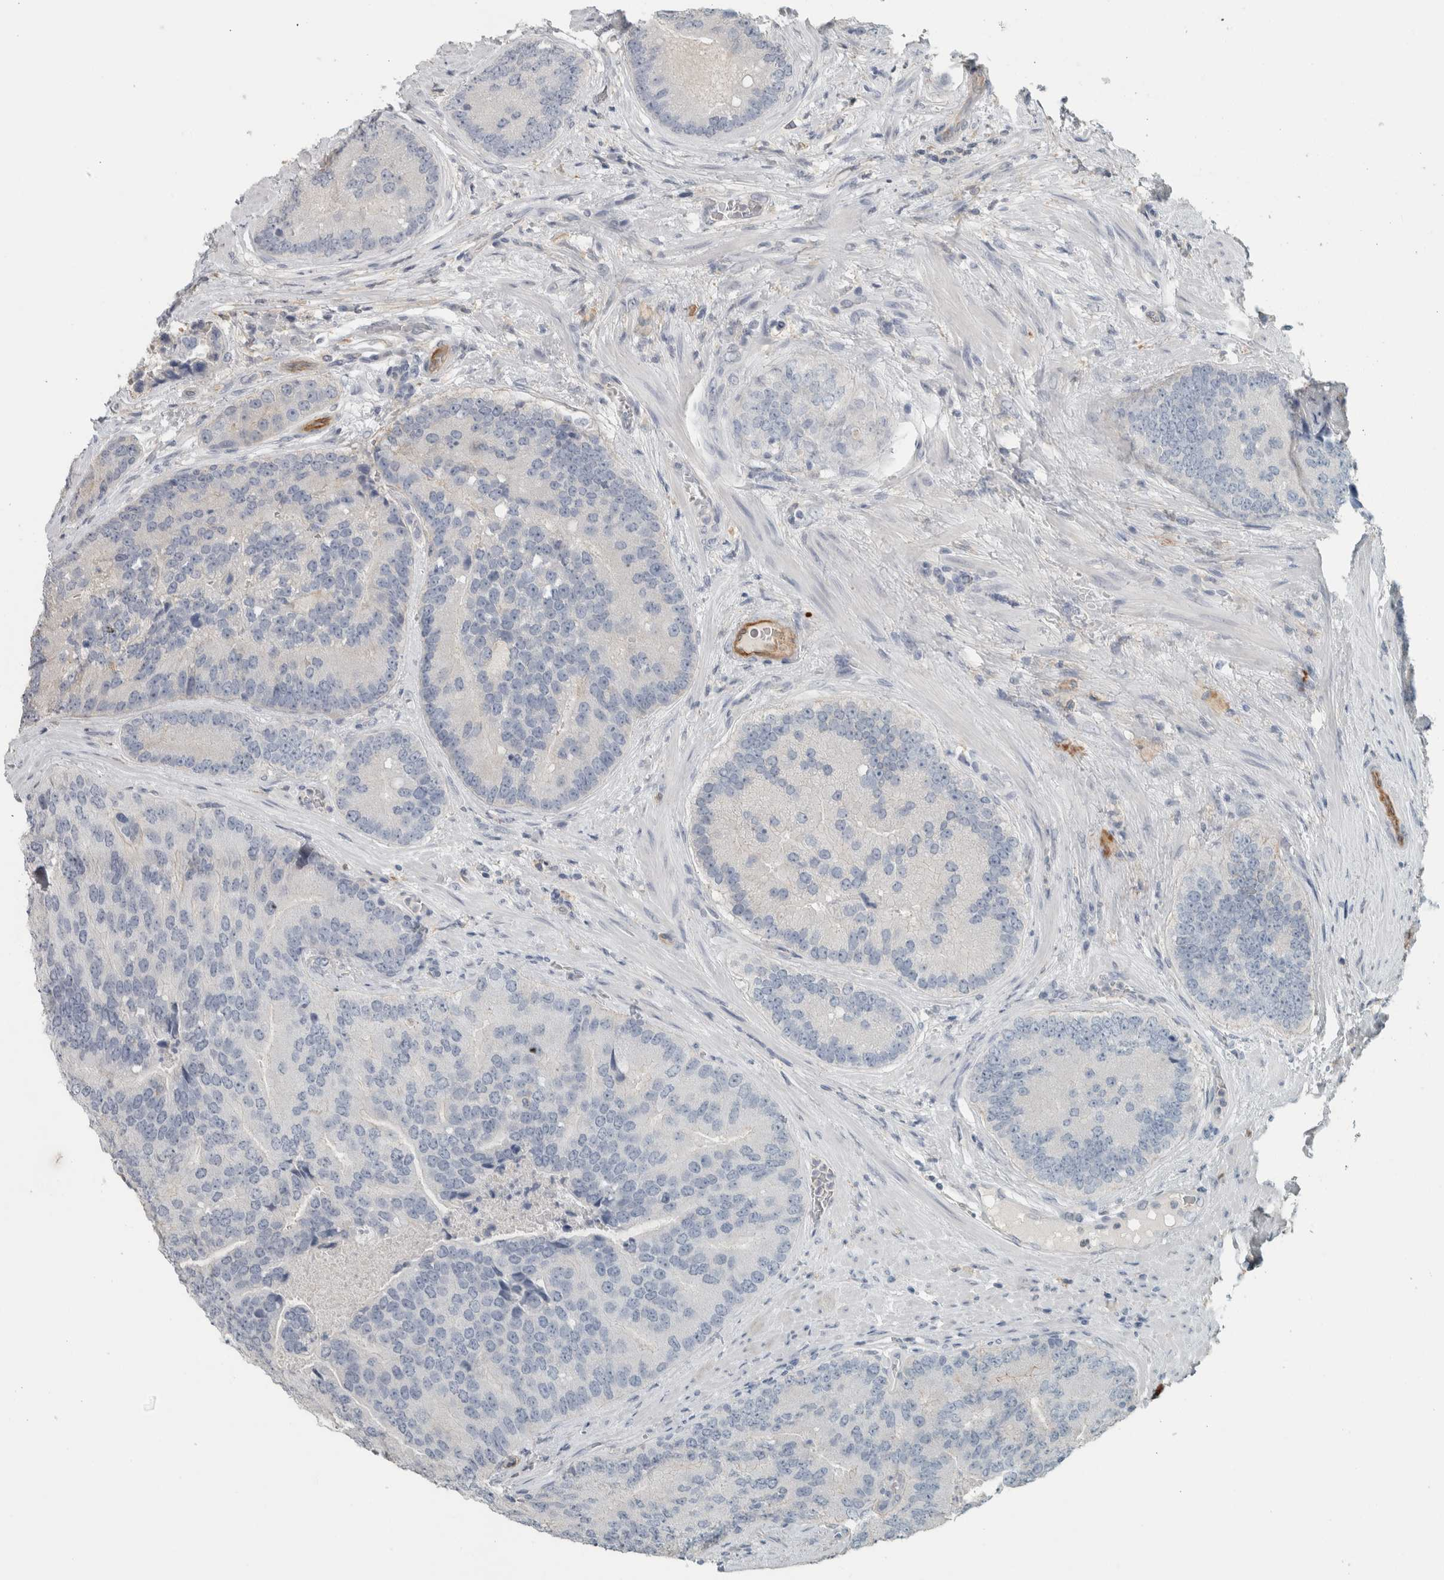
{"staining": {"intensity": "negative", "quantity": "none", "location": "none"}, "tissue": "prostate cancer", "cell_type": "Tumor cells", "image_type": "cancer", "snomed": [{"axis": "morphology", "description": "Adenocarcinoma, High grade"}, {"axis": "topography", "description": "Prostate"}], "caption": "IHC of prostate adenocarcinoma (high-grade) exhibits no expression in tumor cells.", "gene": "SCIN", "patient": {"sex": "male", "age": 70}}